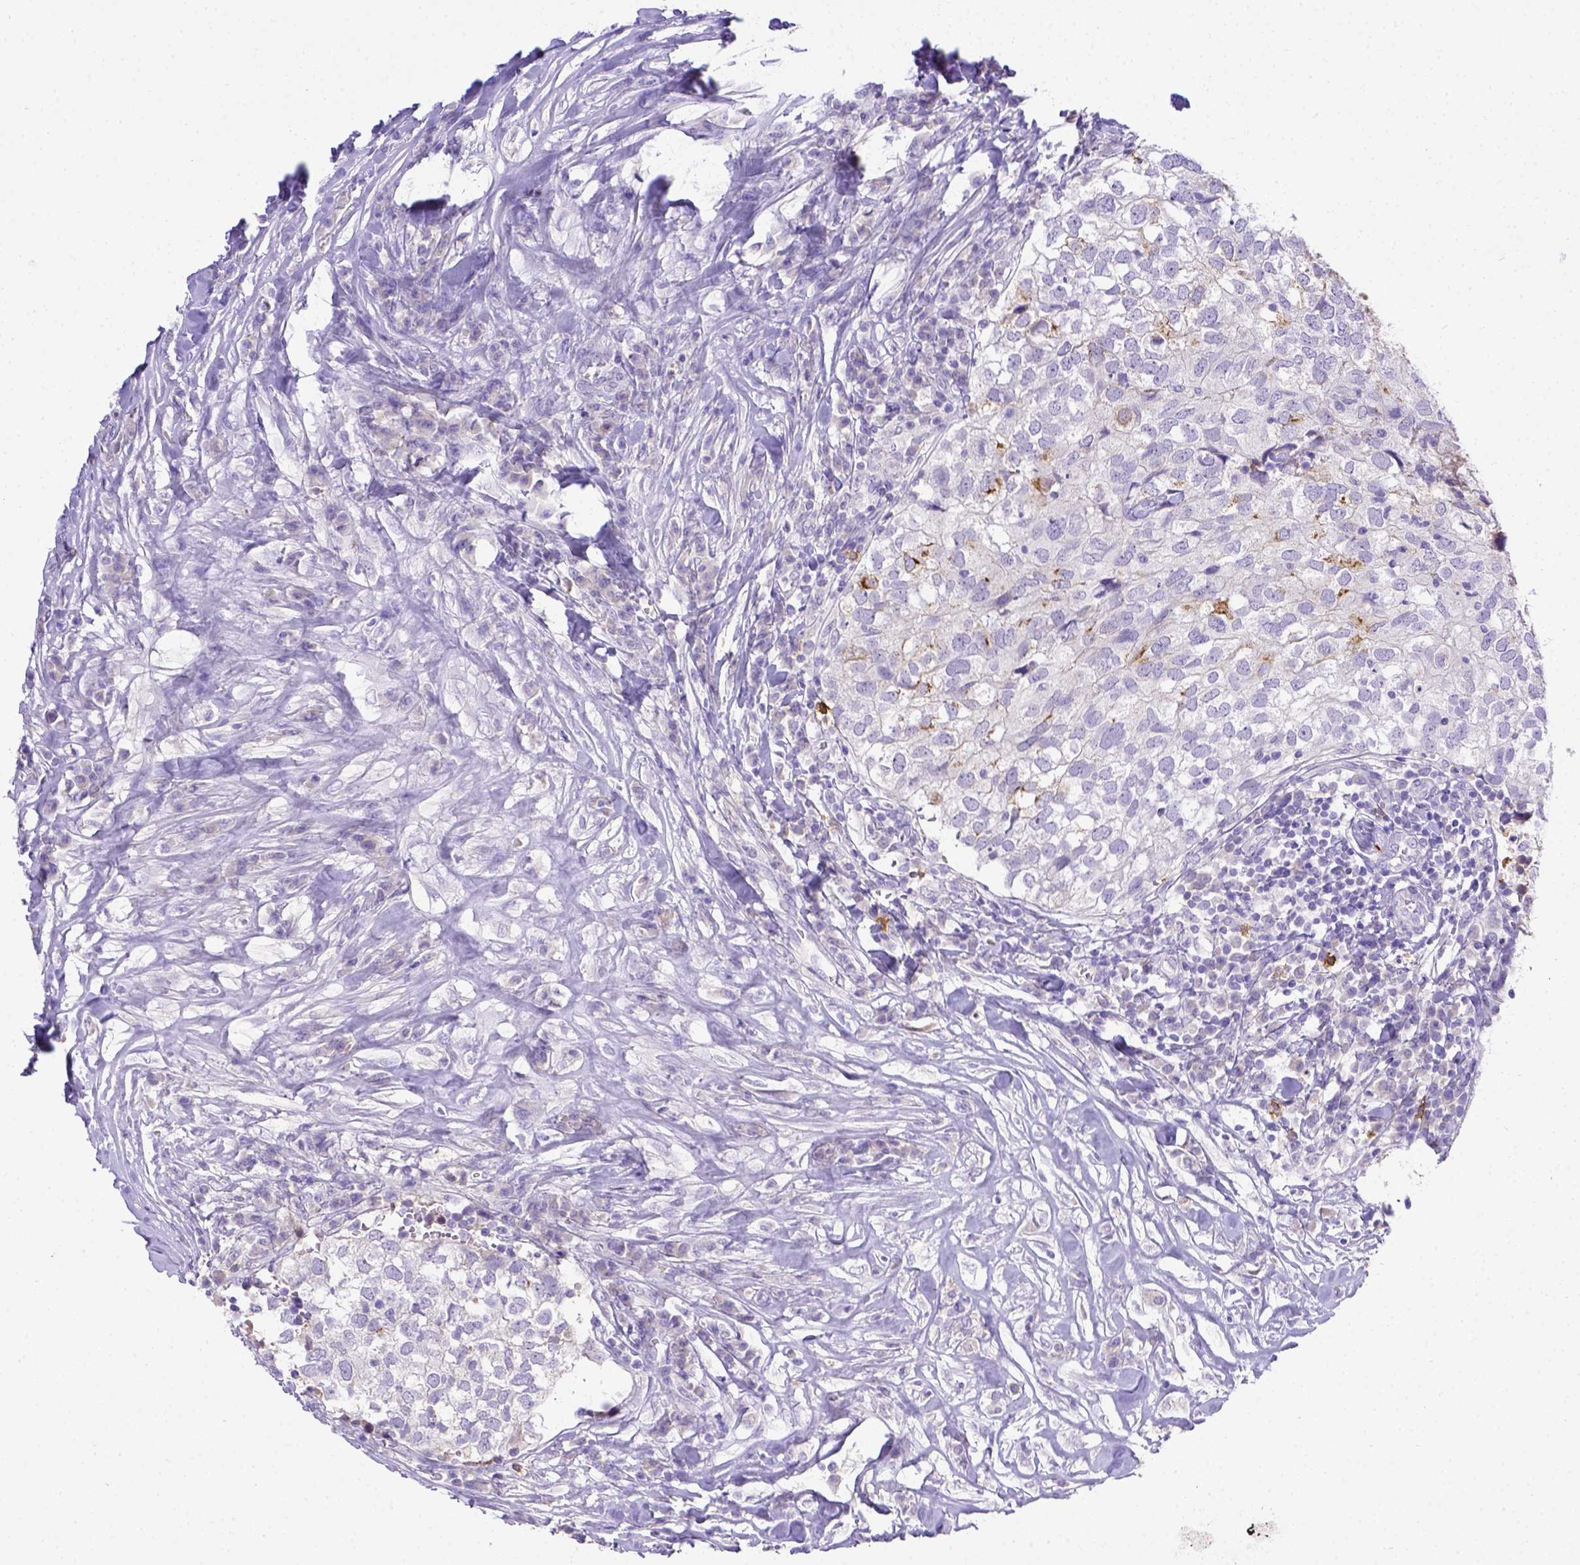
{"staining": {"intensity": "negative", "quantity": "none", "location": "none"}, "tissue": "breast cancer", "cell_type": "Tumor cells", "image_type": "cancer", "snomed": [{"axis": "morphology", "description": "Duct carcinoma"}, {"axis": "topography", "description": "Breast"}], "caption": "An image of breast intraductal carcinoma stained for a protein reveals no brown staining in tumor cells.", "gene": "B3GAT1", "patient": {"sex": "female", "age": 30}}